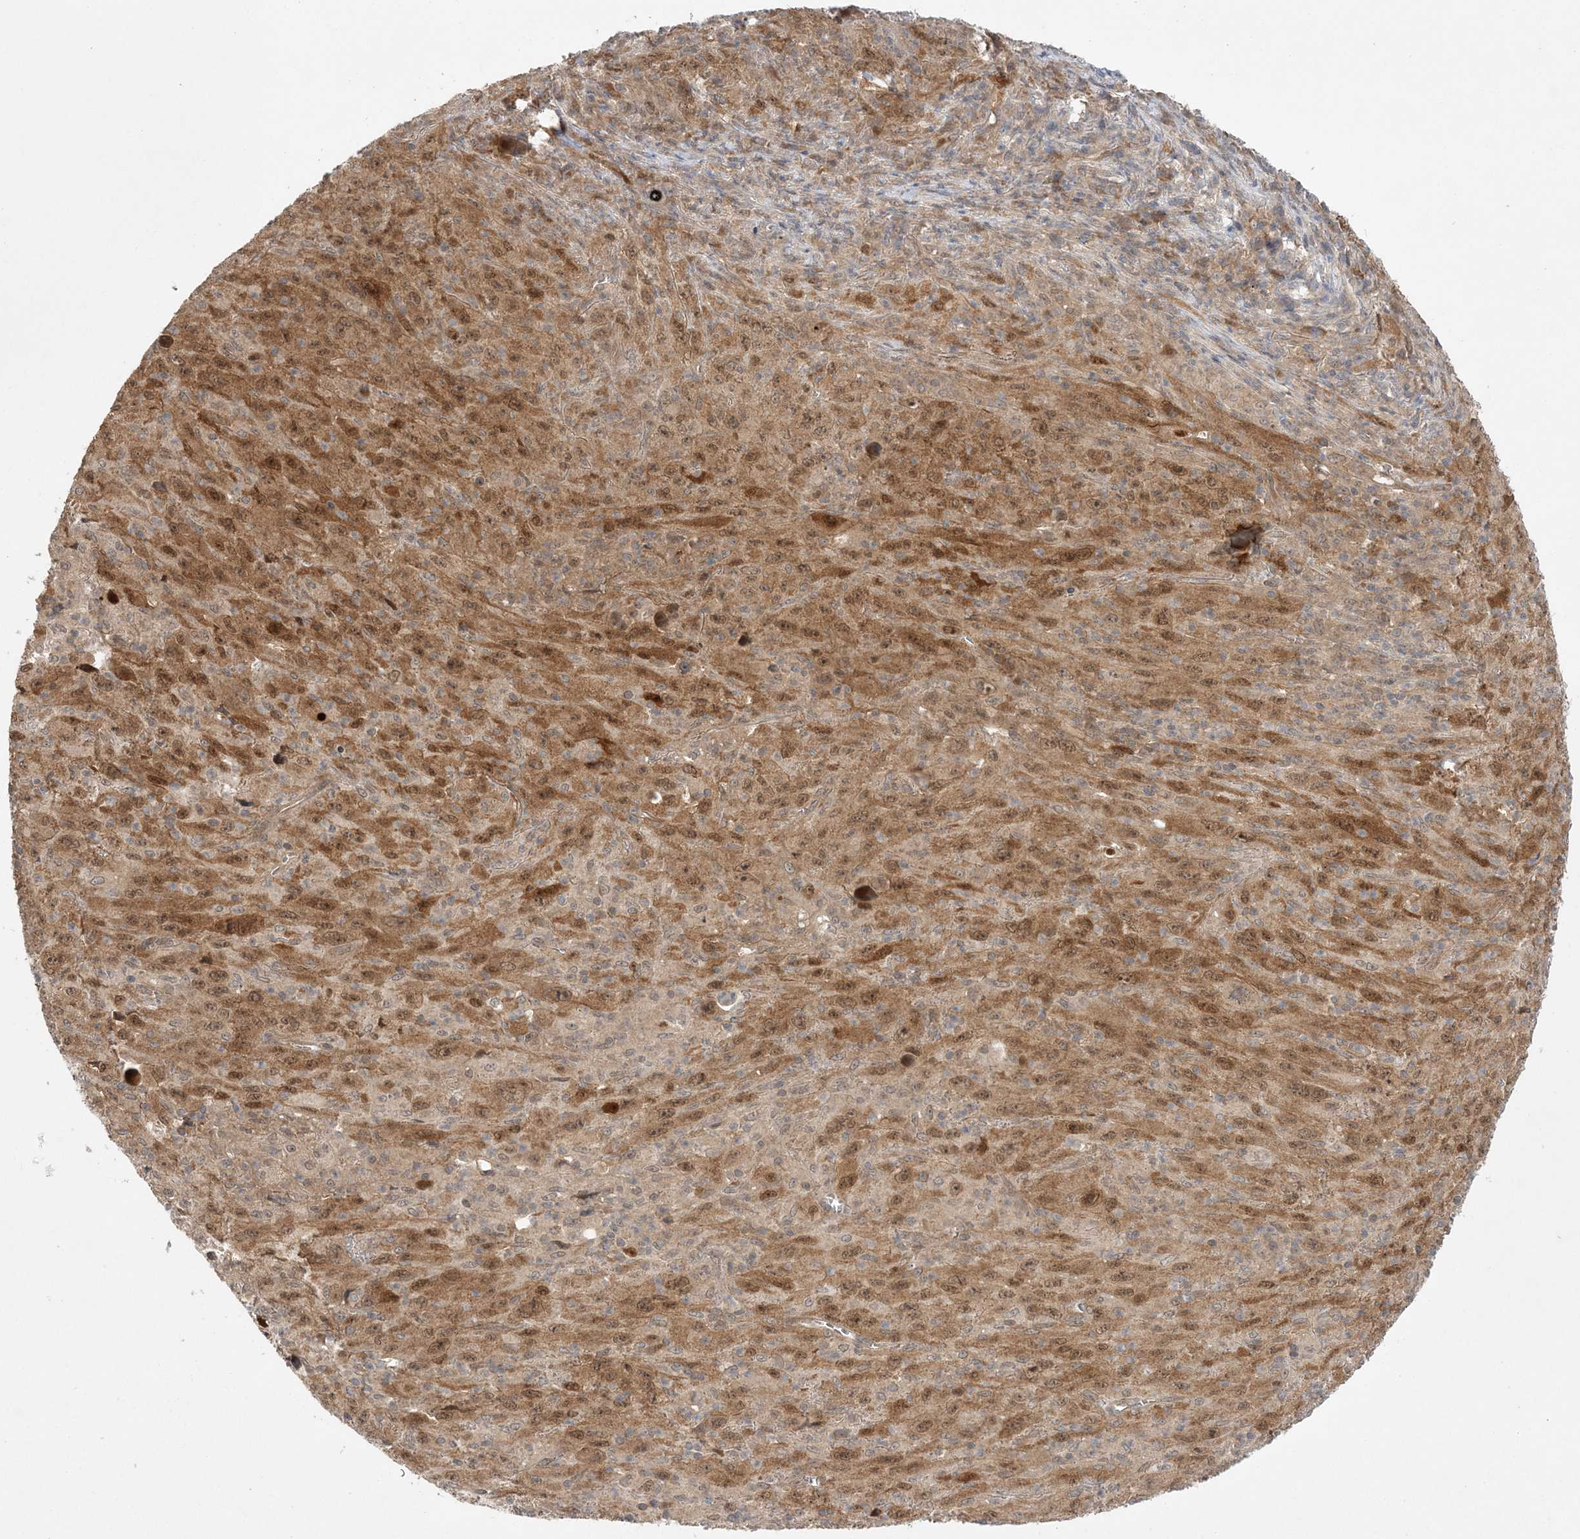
{"staining": {"intensity": "moderate", "quantity": ">75%", "location": "cytoplasmic/membranous,nuclear"}, "tissue": "melanoma", "cell_type": "Tumor cells", "image_type": "cancer", "snomed": [{"axis": "morphology", "description": "Malignant melanoma, Metastatic site"}, {"axis": "topography", "description": "Skin"}], "caption": "This photomicrograph reveals immunohistochemistry staining of malignant melanoma (metastatic site), with medium moderate cytoplasmic/membranous and nuclear positivity in about >75% of tumor cells.", "gene": "MMADHC", "patient": {"sex": "female", "age": 56}}